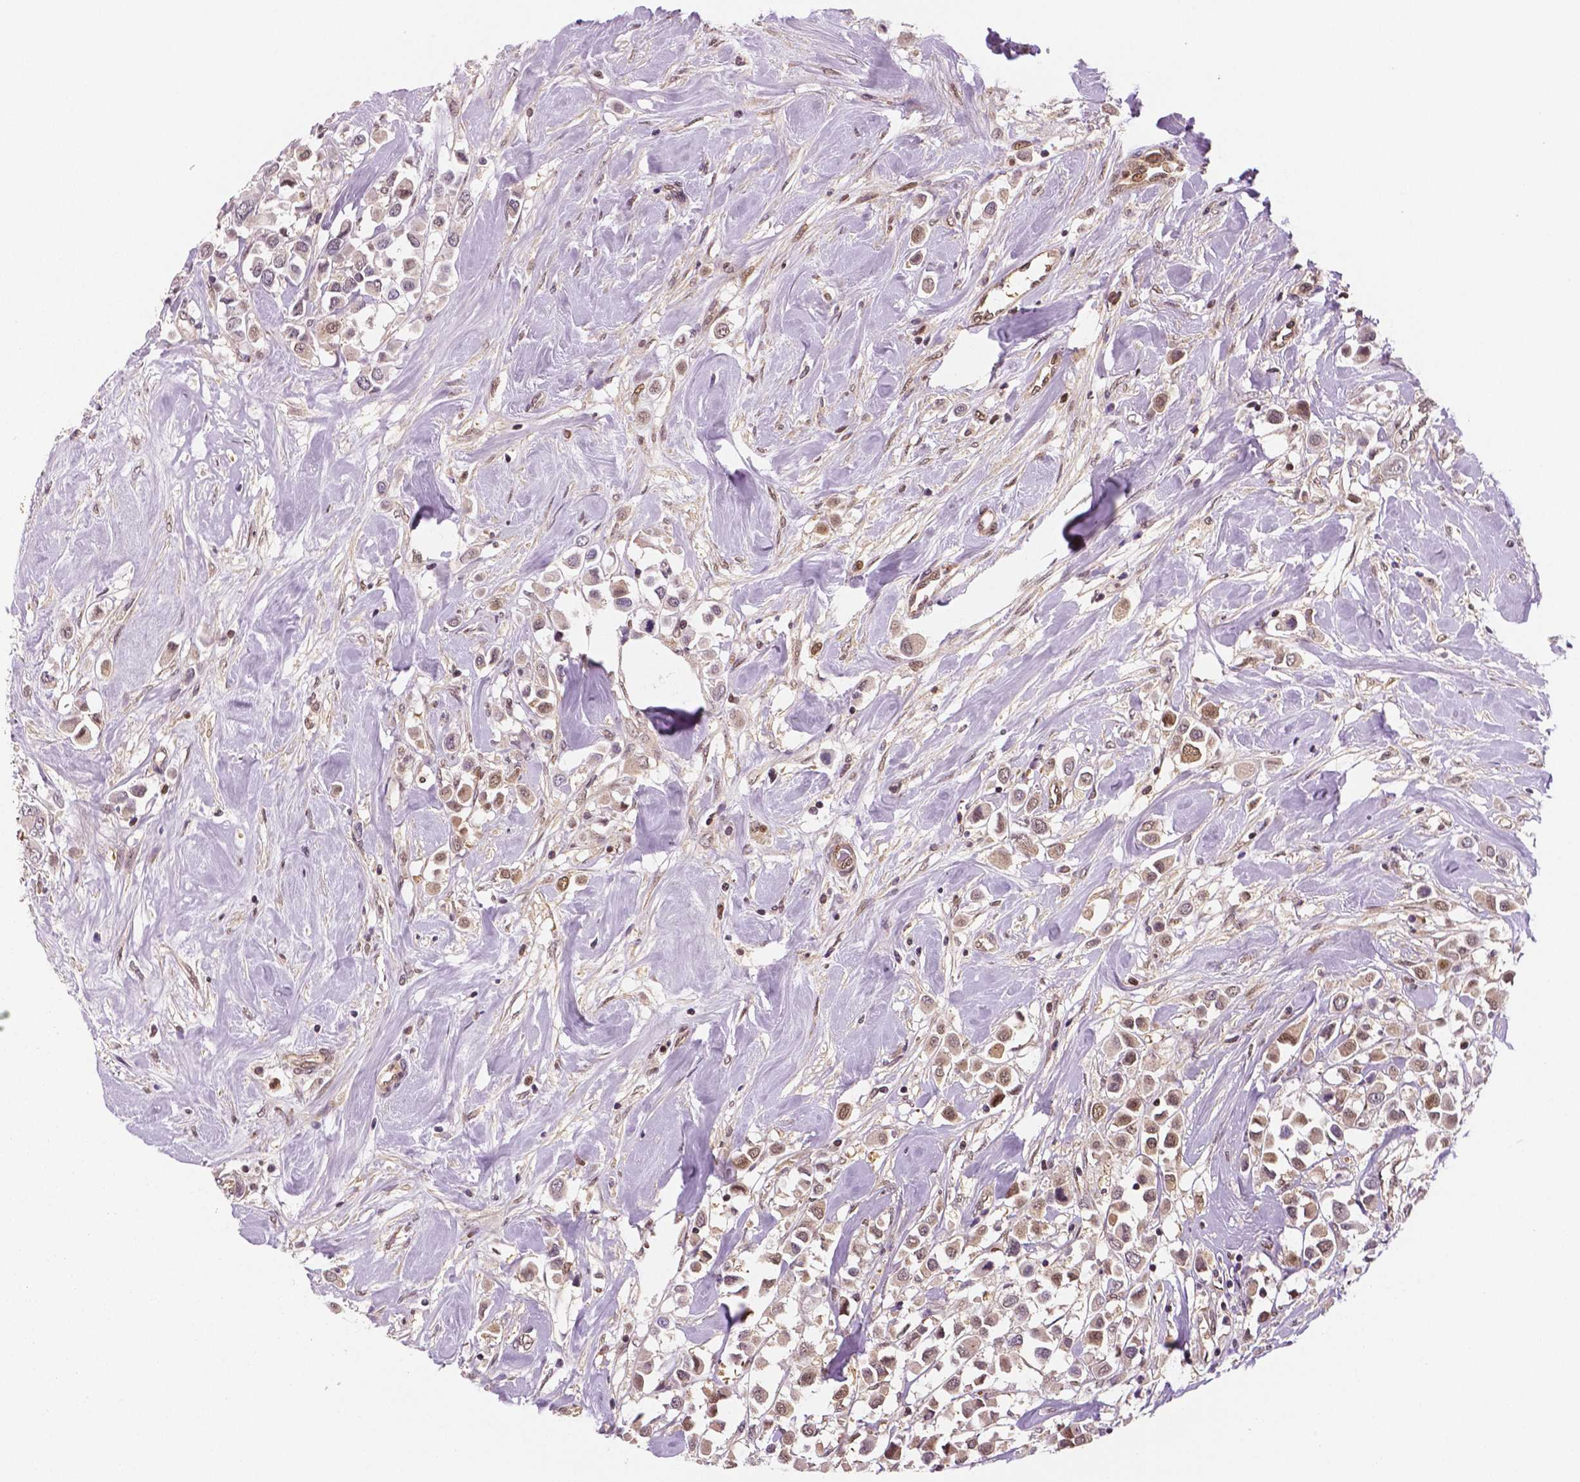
{"staining": {"intensity": "moderate", "quantity": ">75%", "location": "cytoplasmic/membranous,nuclear"}, "tissue": "breast cancer", "cell_type": "Tumor cells", "image_type": "cancer", "snomed": [{"axis": "morphology", "description": "Duct carcinoma"}, {"axis": "topography", "description": "Breast"}], "caption": "Breast infiltrating ductal carcinoma was stained to show a protein in brown. There is medium levels of moderate cytoplasmic/membranous and nuclear staining in approximately >75% of tumor cells.", "gene": "STAT3", "patient": {"sex": "female", "age": 61}}